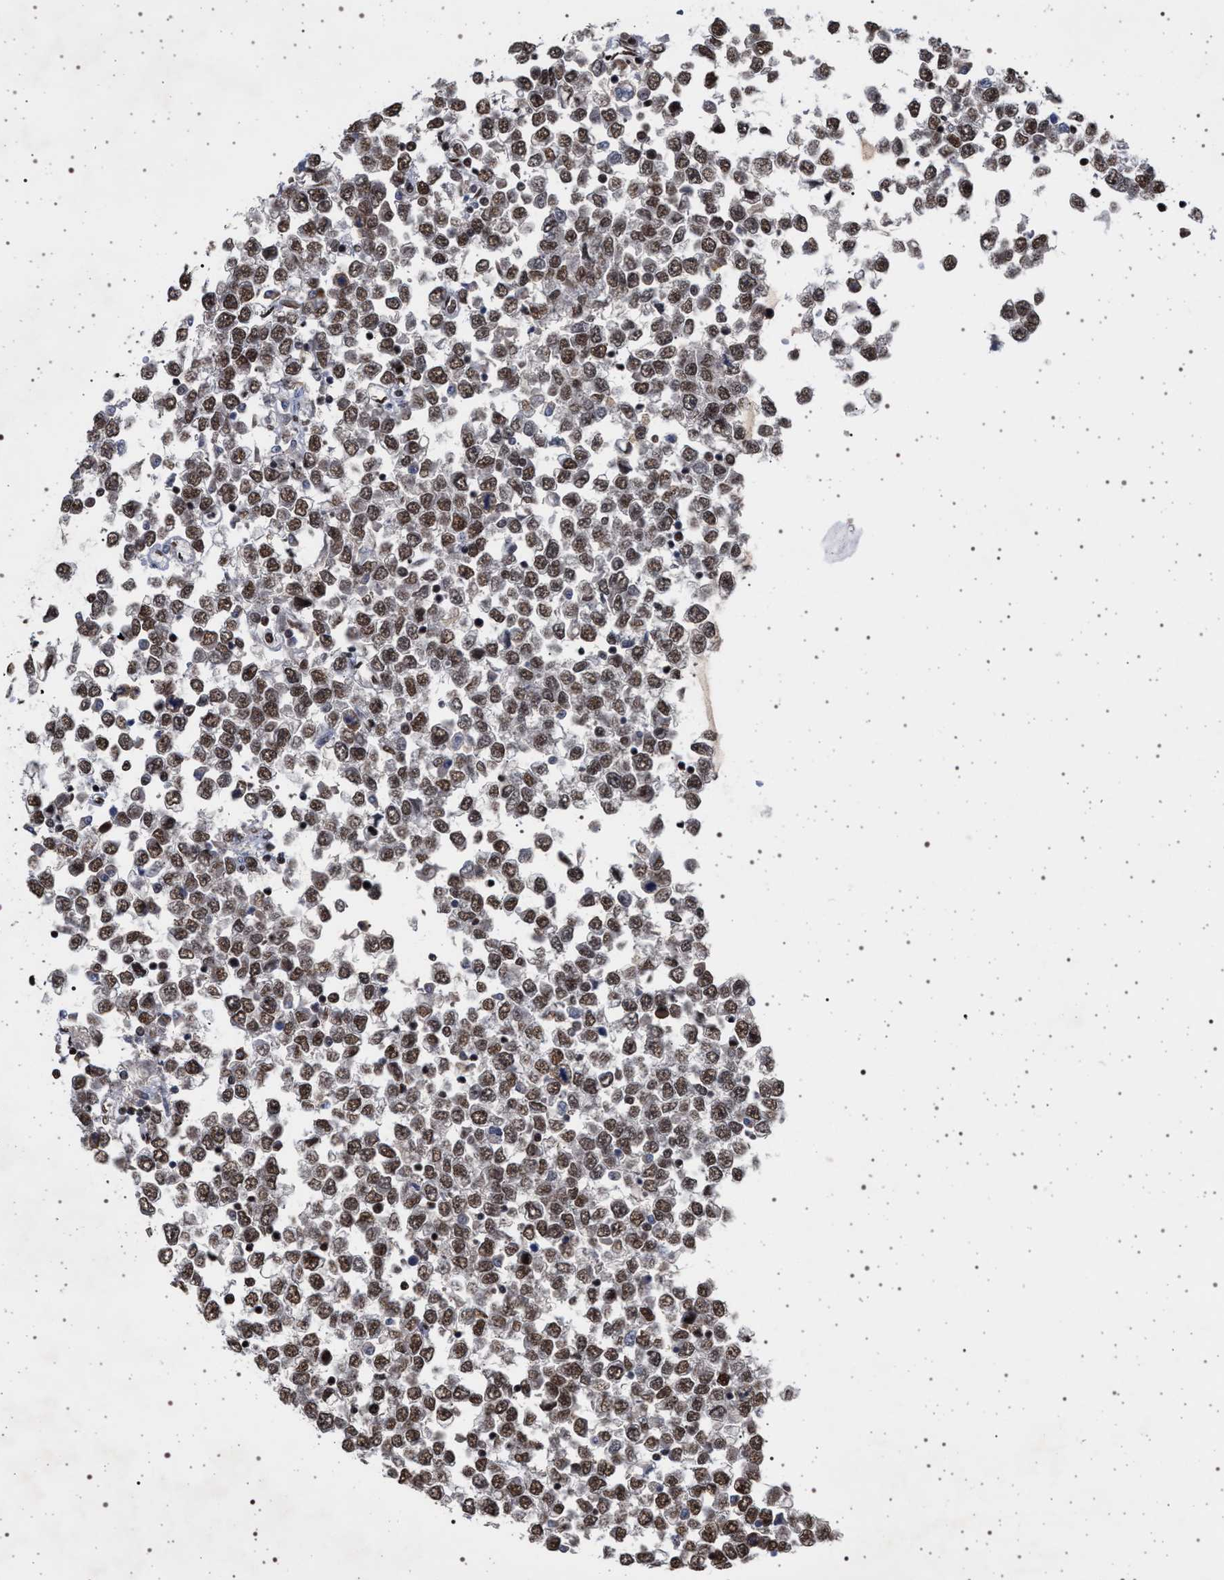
{"staining": {"intensity": "moderate", "quantity": ">75%", "location": "nuclear"}, "tissue": "testis cancer", "cell_type": "Tumor cells", "image_type": "cancer", "snomed": [{"axis": "morphology", "description": "Seminoma, NOS"}, {"axis": "topography", "description": "Testis"}], "caption": "Seminoma (testis) stained for a protein (brown) displays moderate nuclear positive staining in about >75% of tumor cells.", "gene": "PHF12", "patient": {"sex": "male", "age": 65}}